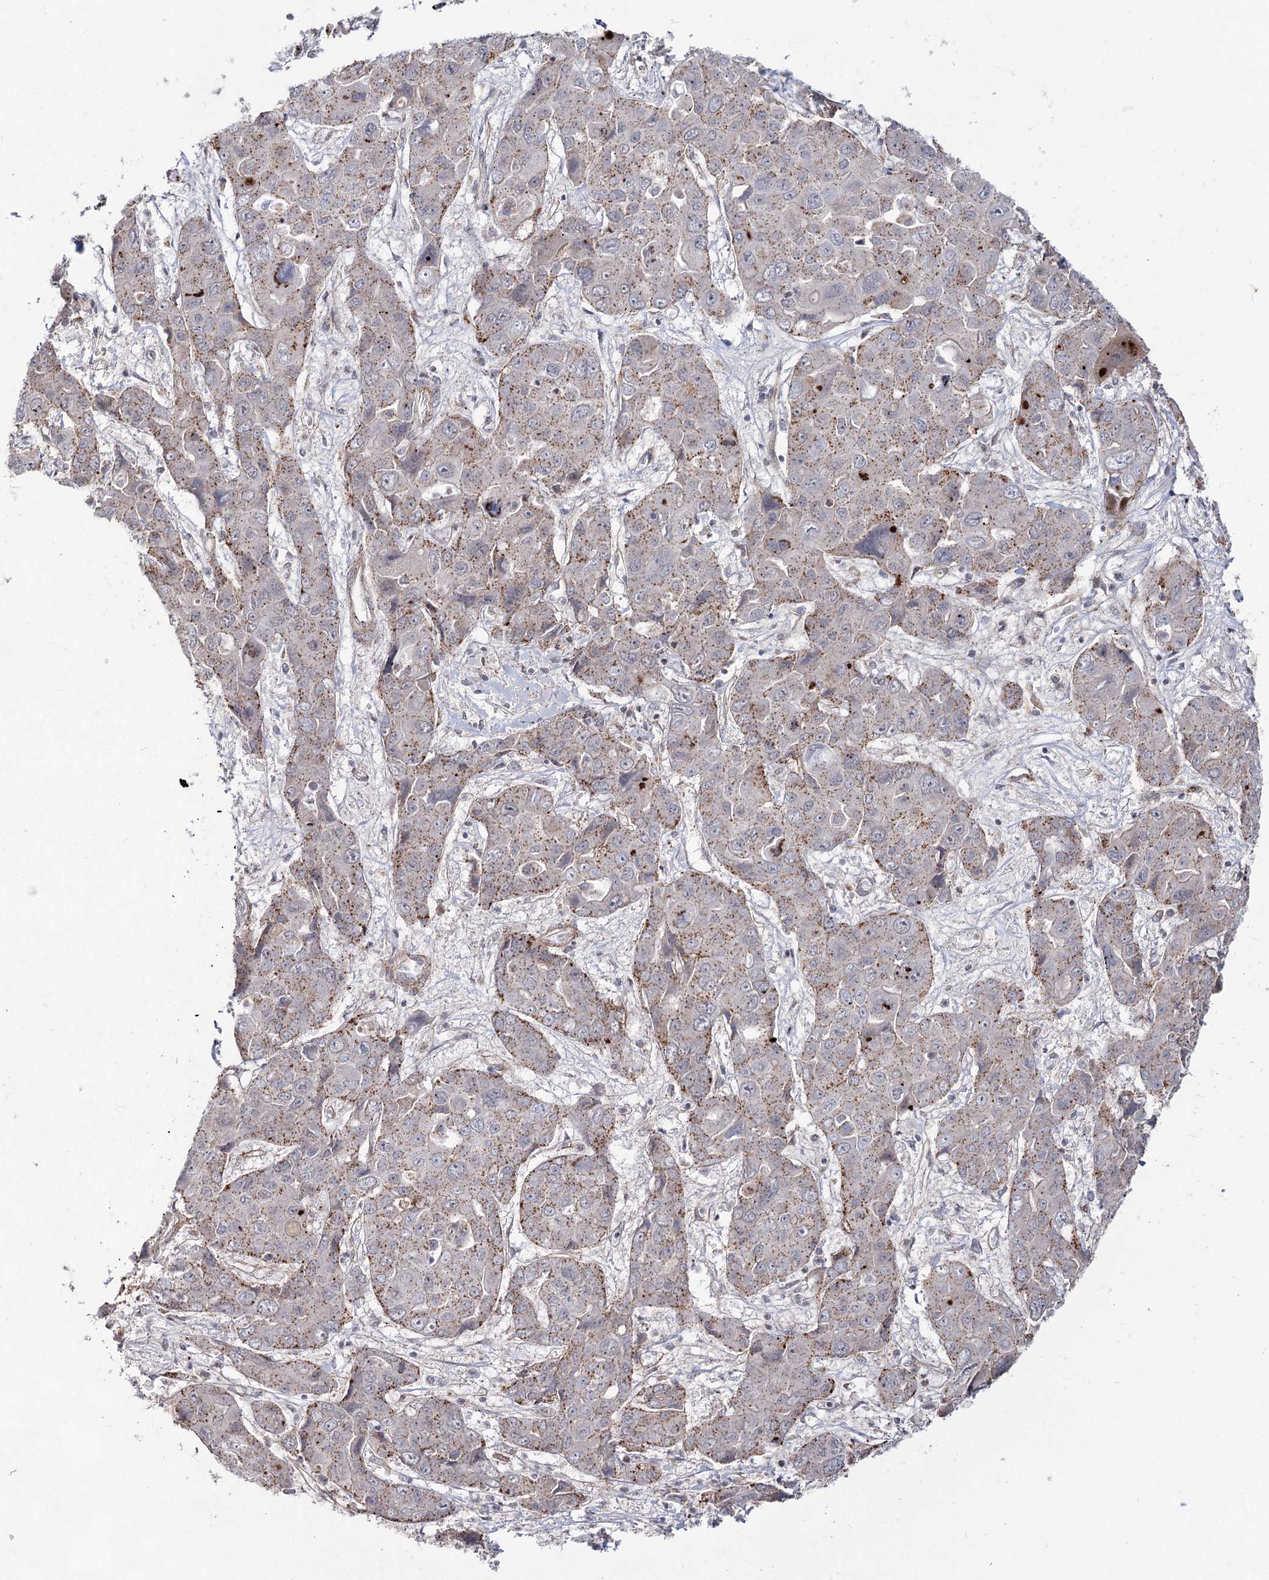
{"staining": {"intensity": "moderate", "quantity": "25%-75%", "location": "cytoplasmic/membranous"}, "tissue": "liver cancer", "cell_type": "Tumor cells", "image_type": "cancer", "snomed": [{"axis": "morphology", "description": "Cholangiocarcinoma"}, {"axis": "topography", "description": "Liver"}], "caption": "This image exhibits liver cancer (cholangiocarcinoma) stained with immunohistochemistry to label a protein in brown. The cytoplasmic/membranous of tumor cells show moderate positivity for the protein. Nuclei are counter-stained blue.", "gene": "ATL2", "patient": {"sex": "male", "age": 67}}